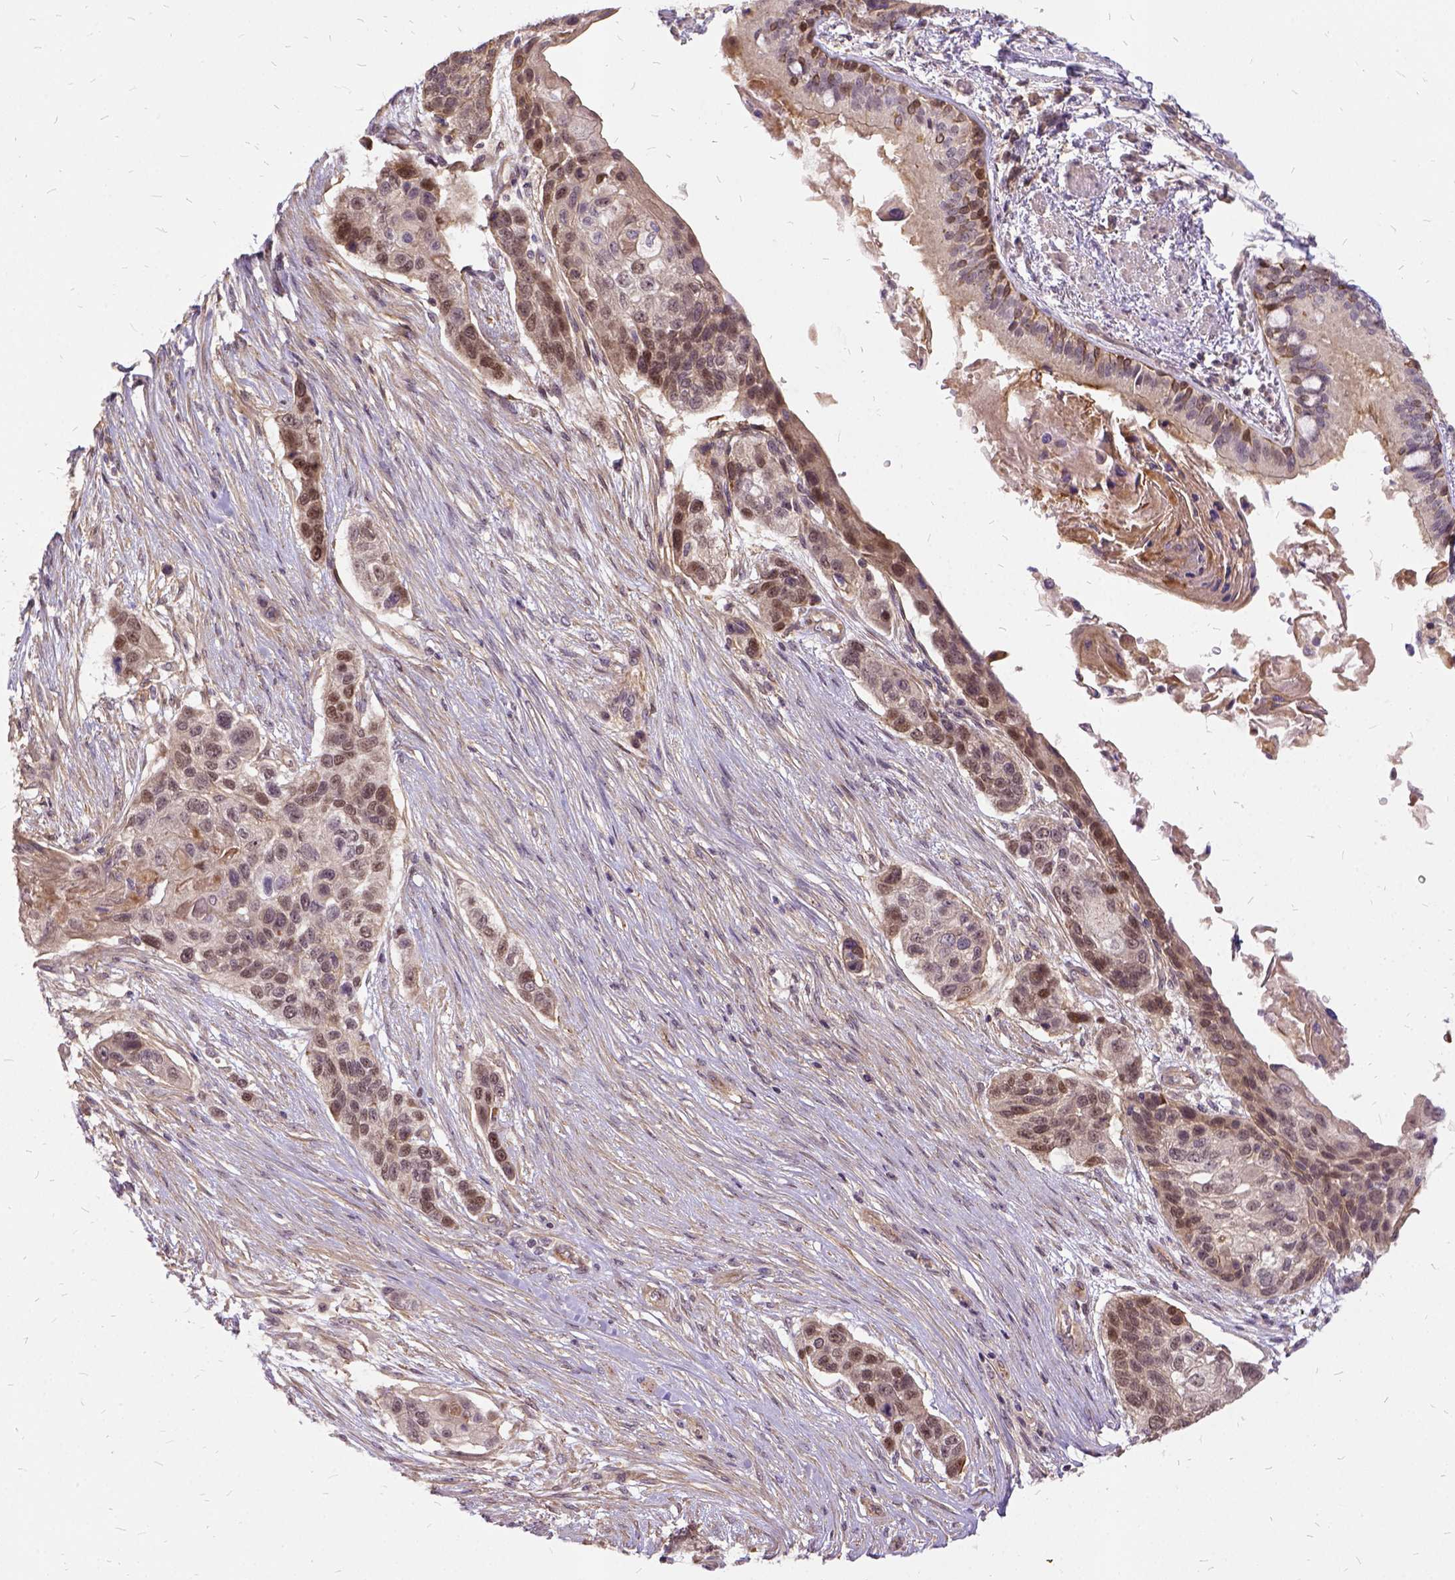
{"staining": {"intensity": "moderate", "quantity": ">75%", "location": "cytoplasmic/membranous,nuclear"}, "tissue": "lung cancer", "cell_type": "Tumor cells", "image_type": "cancer", "snomed": [{"axis": "morphology", "description": "Squamous cell carcinoma, NOS"}, {"axis": "topography", "description": "Lung"}], "caption": "Lung squamous cell carcinoma tissue displays moderate cytoplasmic/membranous and nuclear staining in about >75% of tumor cells, visualized by immunohistochemistry.", "gene": "ILRUN", "patient": {"sex": "male", "age": 69}}